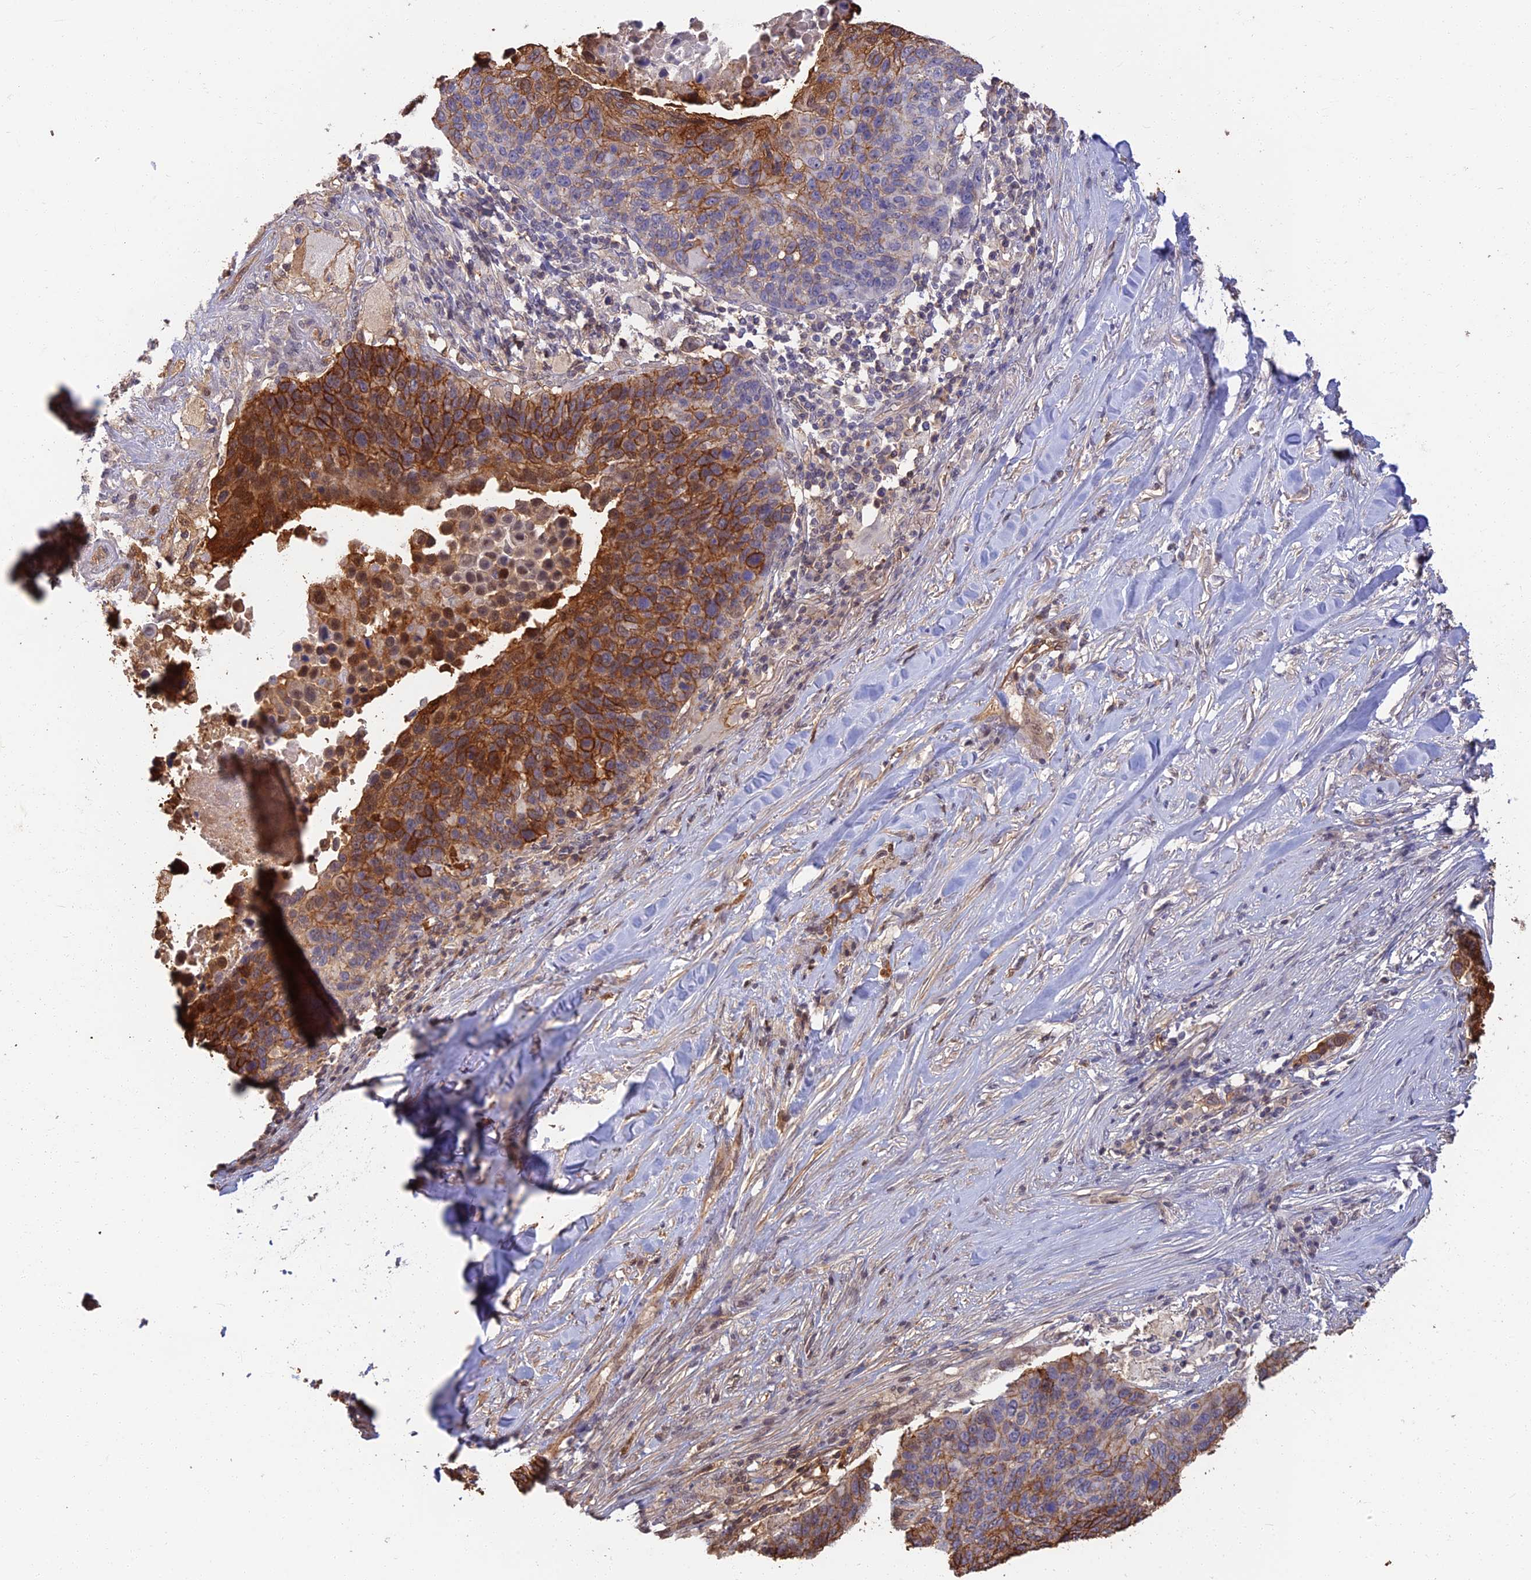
{"staining": {"intensity": "strong", "quantity": "25%-75%", "location": "cytoplasmic/membranous"}, "tissue": "lung cancer", "cell_type": "Tumor cells", "image_type": "cancer", "snomed": [{"axis": "morphology", "description": "Normal tissue, NOS"}, {"axis": "morphology", "description": "Squamous cell carcinoma, NOS"}, {"axis": "topography", "description": "Lymph node"}, {"axis": "topography", "description": "Lung"}], "caption": "Human squamous cell carcinoma (lung) stained with a brown dye reveals strong cytoplasmic/membranous positive positivity in about 25%-75% of tumor cells.", "gene": "LRRN3", "patient": {"sex": "male", "age": 66}}